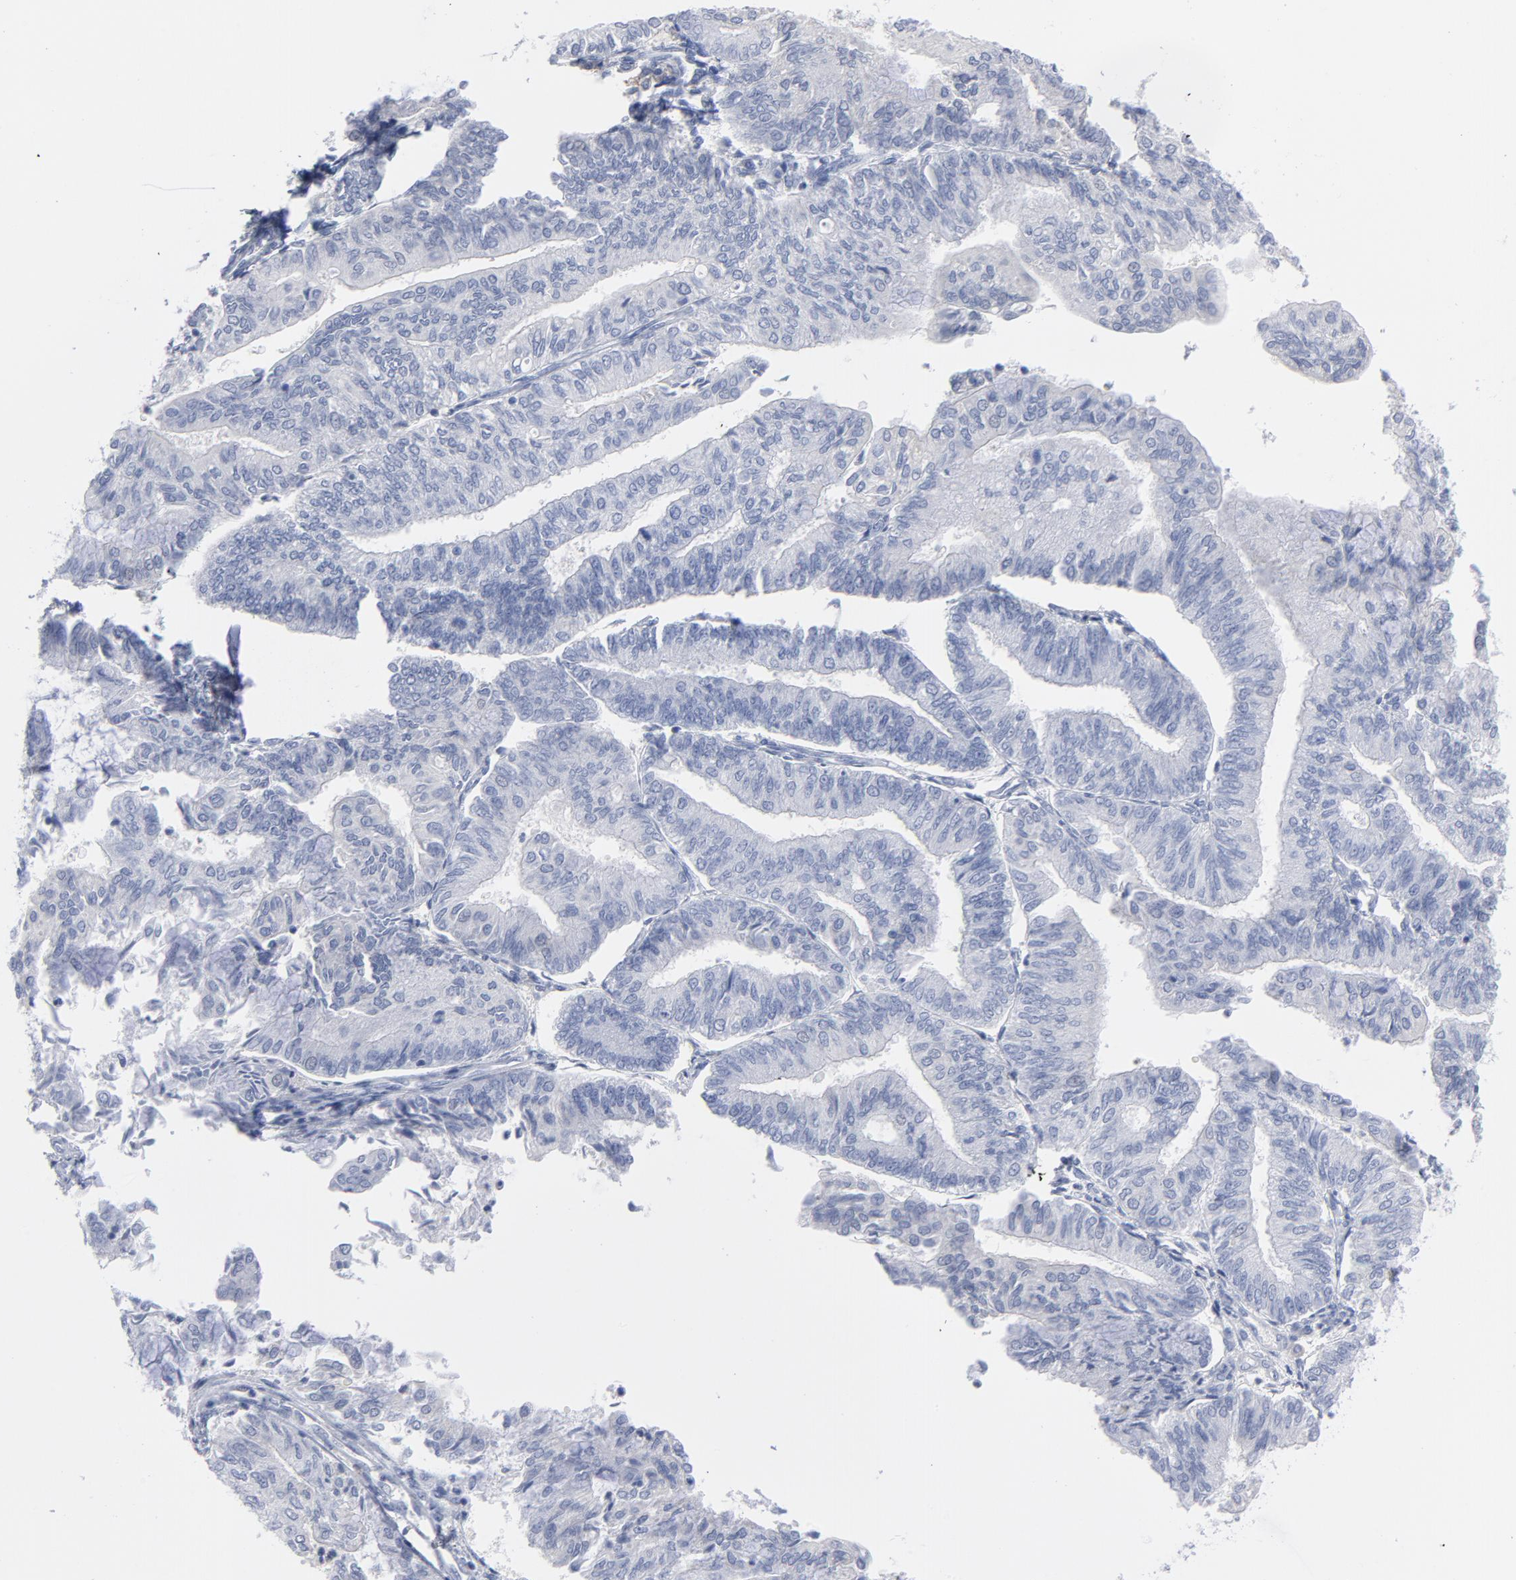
{"staining": {"intensity": "negative", "quantity": "none", "location": "none"}, "tissue": "endometrial cancer", "cell_type": "Tumor cells", "image_type": "cancer", "snomed": [{"axis": "morphology", "description": "Adenocarcinoma, NOS"}, {"axis": "topography", "description": "Endometrium"}], "caption": "DAB (3,3'-diaminobenzidine) immunohistochemical staining of endometrial cancer shows no significant positivity in tumor cells. (DAB immunohistochemistry (IHC) visualized using brightfield microscopy, high magnification).", "gene": "P2RY8", "patient": {"sex": "female", "age": 59}}